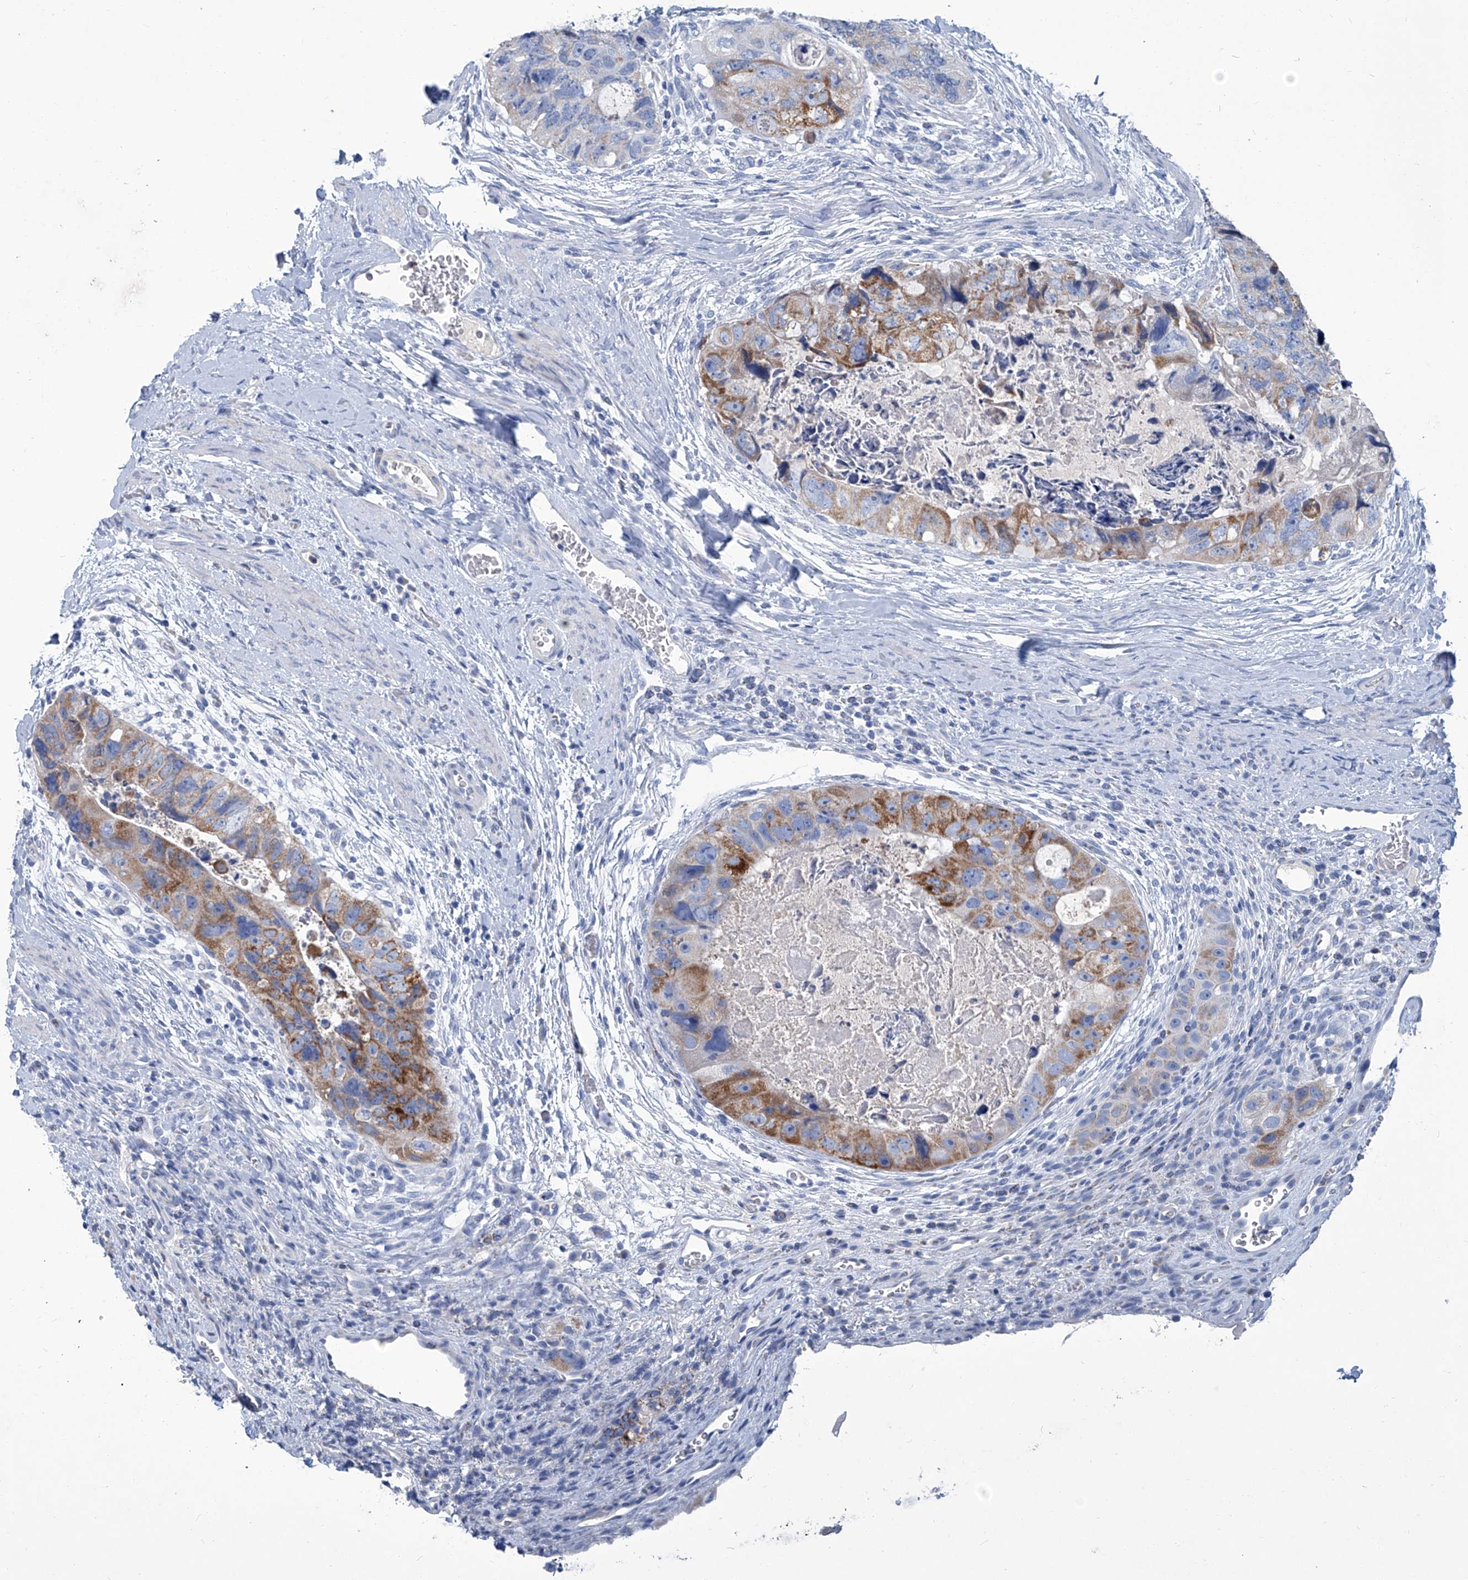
{"staining": {"intensity": "moderate", "quantity": "25%-75%", "location": "cytoplasmic/membranous"}, "tissue": "colorectal cancer", "cell_type": "Tumor cells", "image_type": "cancer", "snomed": [{"axis": "morphology", "description": "Adenocarcinoma, NOS"}, {"axis": "topography", "description": "Rectum"}], "caption": "DAB immunohistochemical staining of colorectal cancer (adenocarcinoma) displays moderate cytoplasmic/membranous protein staining in approximately 25%-75% of tumor cells. (IHC, brightfield microscopy, high magnification).", "gene": "MTARC1", "patient": {"sex": "male", "age": 59}}